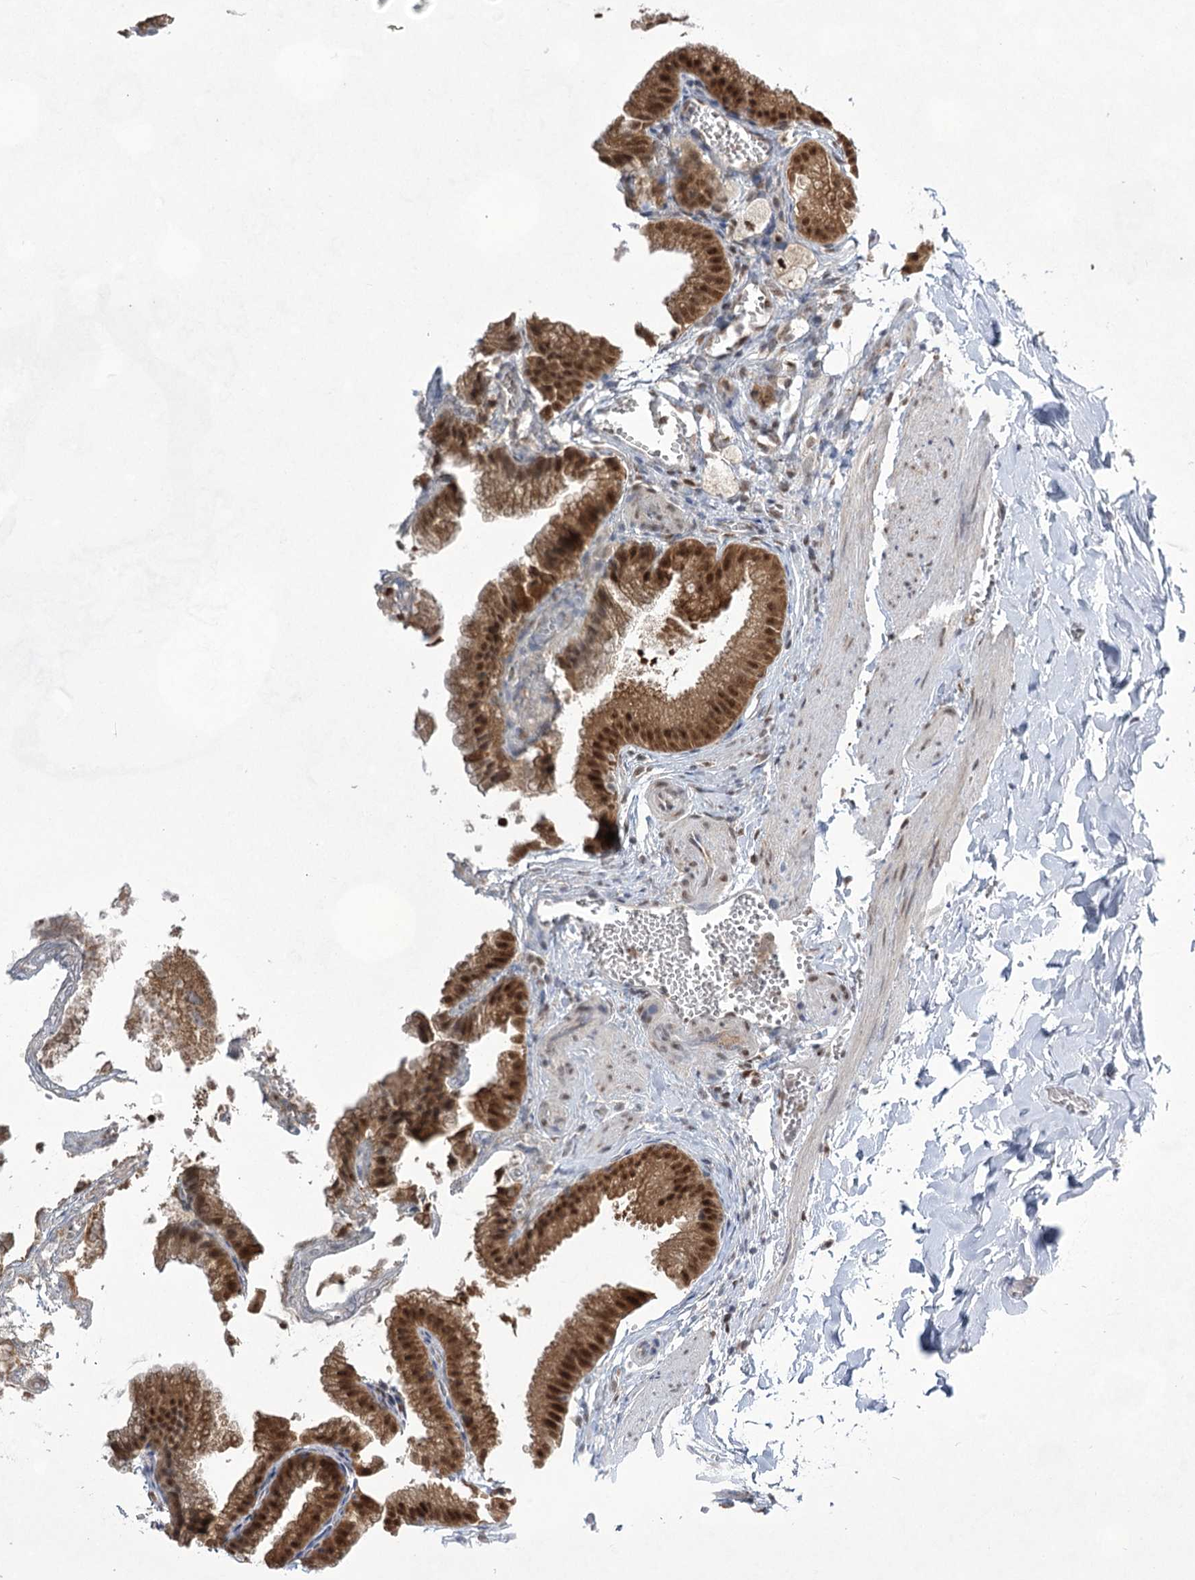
{"staining": {"intensity": "strong", "quantity": ">75%", "location": "cytoplasmic/membranous,nuclear"}, "tissue": "gallbladder", "cell_type": "Glandular cells", "image_type": "normal", "snomed": [{"axis": "morphology", "description": "Normal tissue, NOS"}, {"axis": "topography", "description": "Gallbladder"}], "caption": "Brown immunohistochemical staining in benign human gallbladder shows strong cytoplasmic/membranous,nuclear staining in approximately >75% of glandular cells.", "gene": "ZCCHC8", "patient": {"sex": "male", "age": 38}}